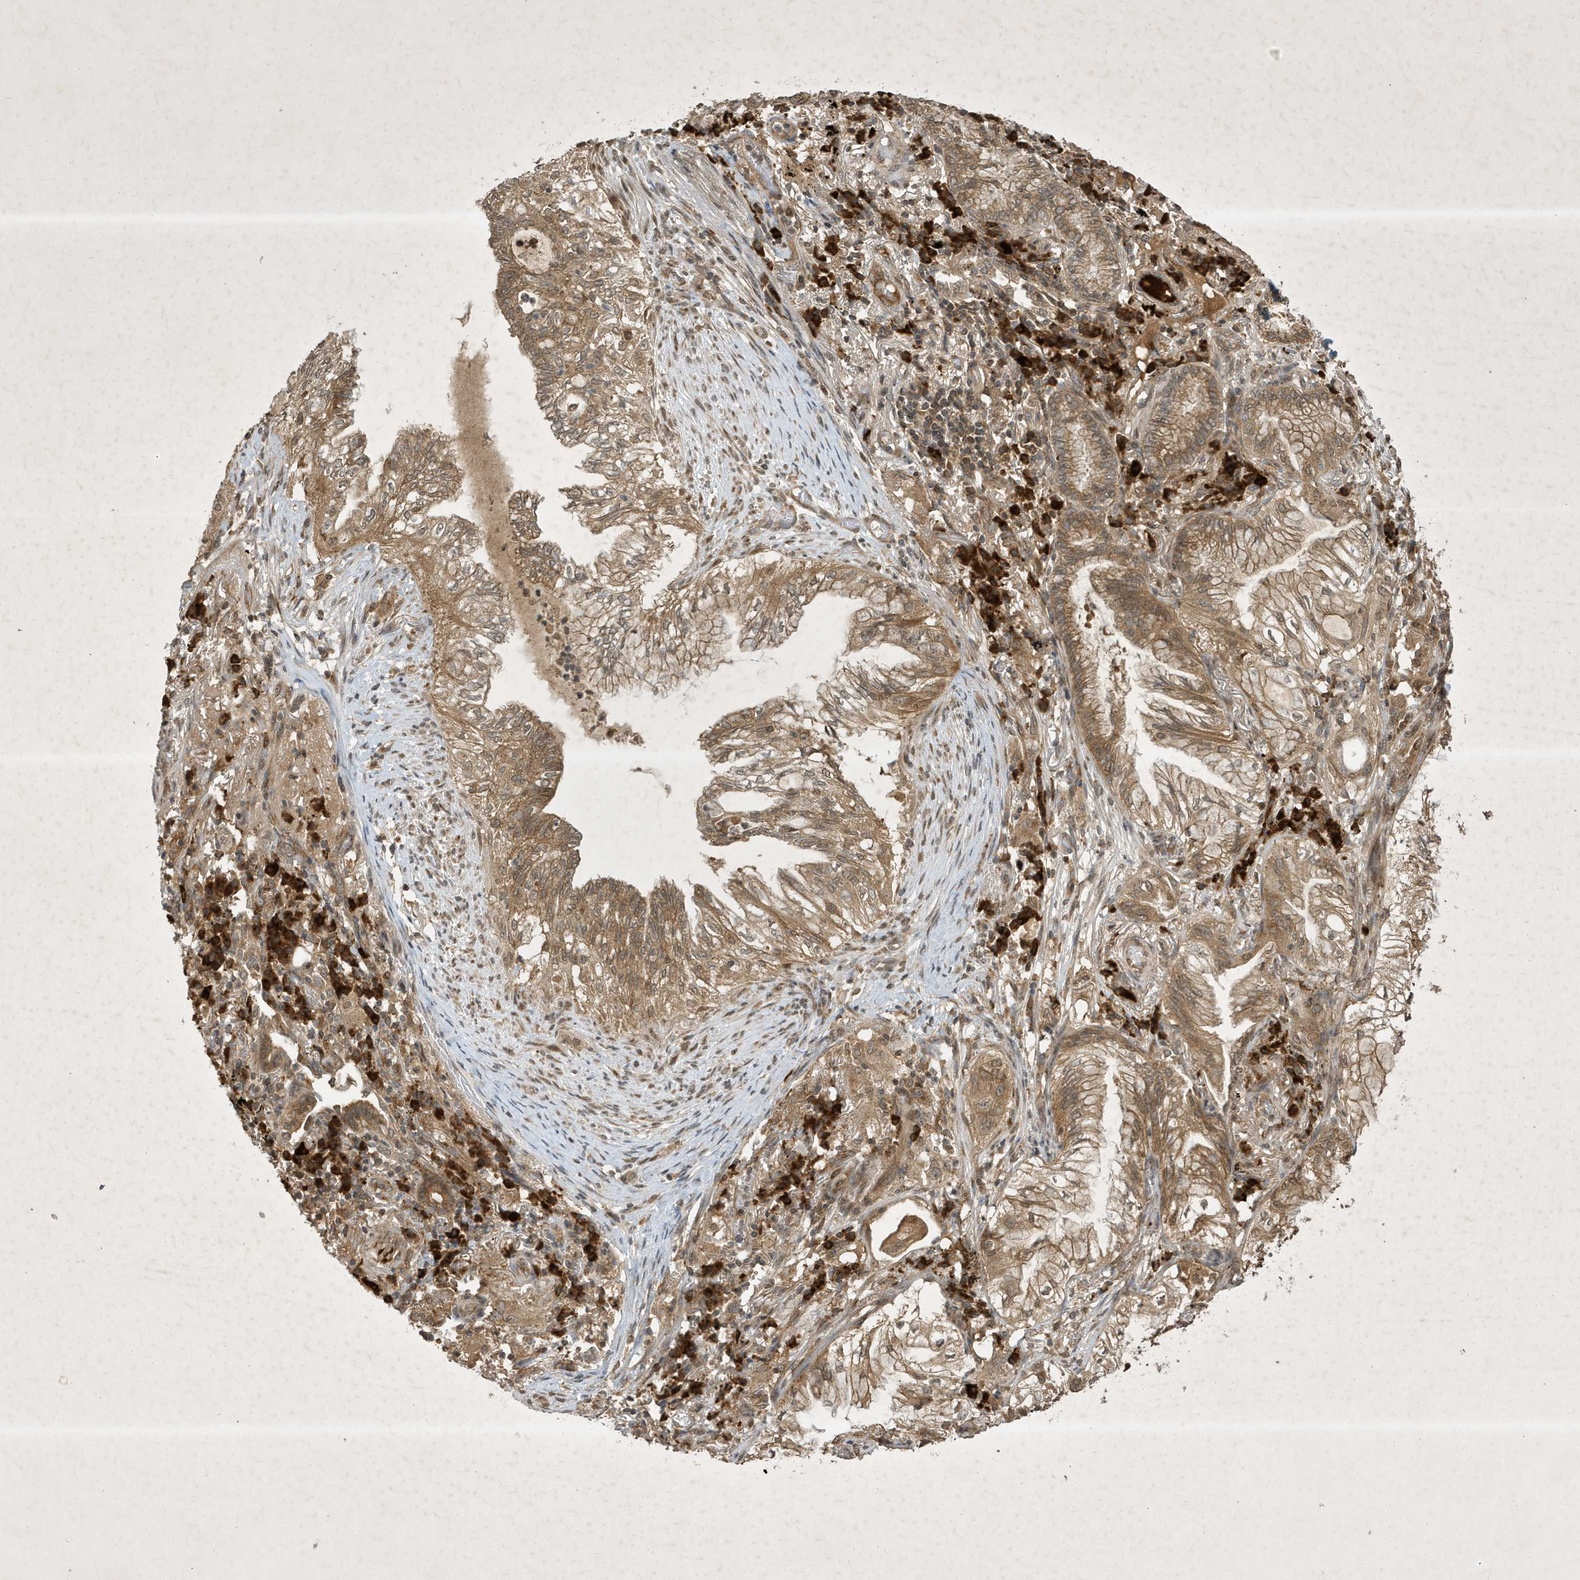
{"staining": {"intensity": "moderate", "quantity": ">75%", "location": "cytoplasmic/membranous"}, "tissue": "lung cancer", "cell_type": "Tumor cells", "image_type": "cancer", "snomed": [{"axis": "morphology", "description": "Adenocarcinoma, NOS"}, {"axis": "topography", "description": "Lung"}], "caption": "Brown immunohistochemical staining in human lung adenocarcinoma shows moderate cytoplasmic/membranous staining in about >75% of tumor cells.", "gene": "STX10", "patient": {"sex": "female", "age": 70}}